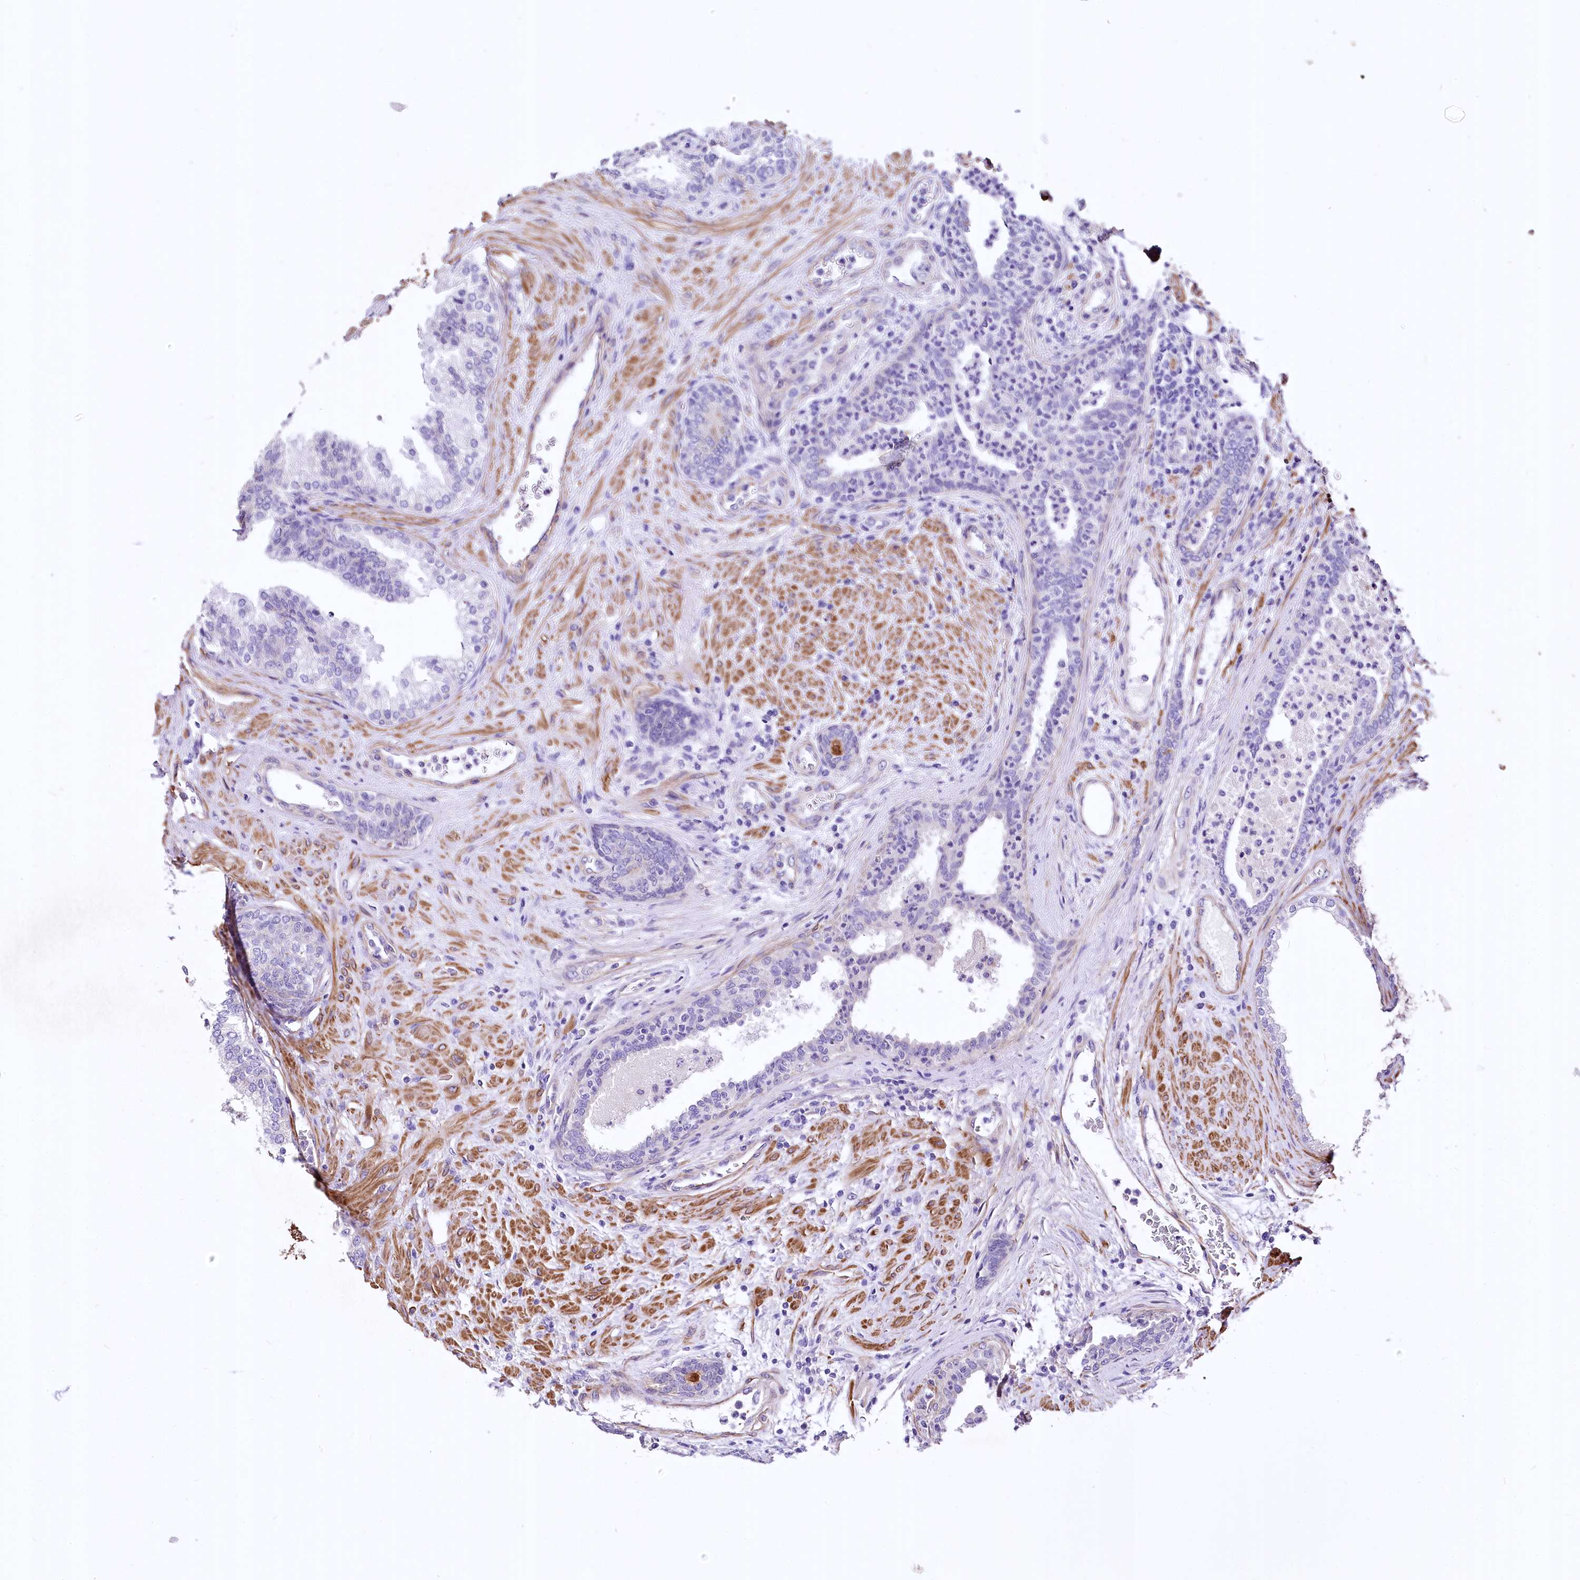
{"staining": {"intensity": "negative", "quantity": "none", "location": "none"}, "tissue": "prostate", "cell_type": "Glandular cells", "image_type": "normal", "snomed": [{"axis": "morphology", "description": "Normal tissue, NOS"}, {"axis": "topography", "description": "Prostate"}], "caption": "Unremarkable prostate was stained to show a protein in brown. There is no significant positivity in glandular cells. Brightfield microscopy of IHC stained with DAB (brown) and hematoxylin (blue), captured at high magnification.", "gene": "RDH16", "patient": {"sex": "male", "age": 76}}